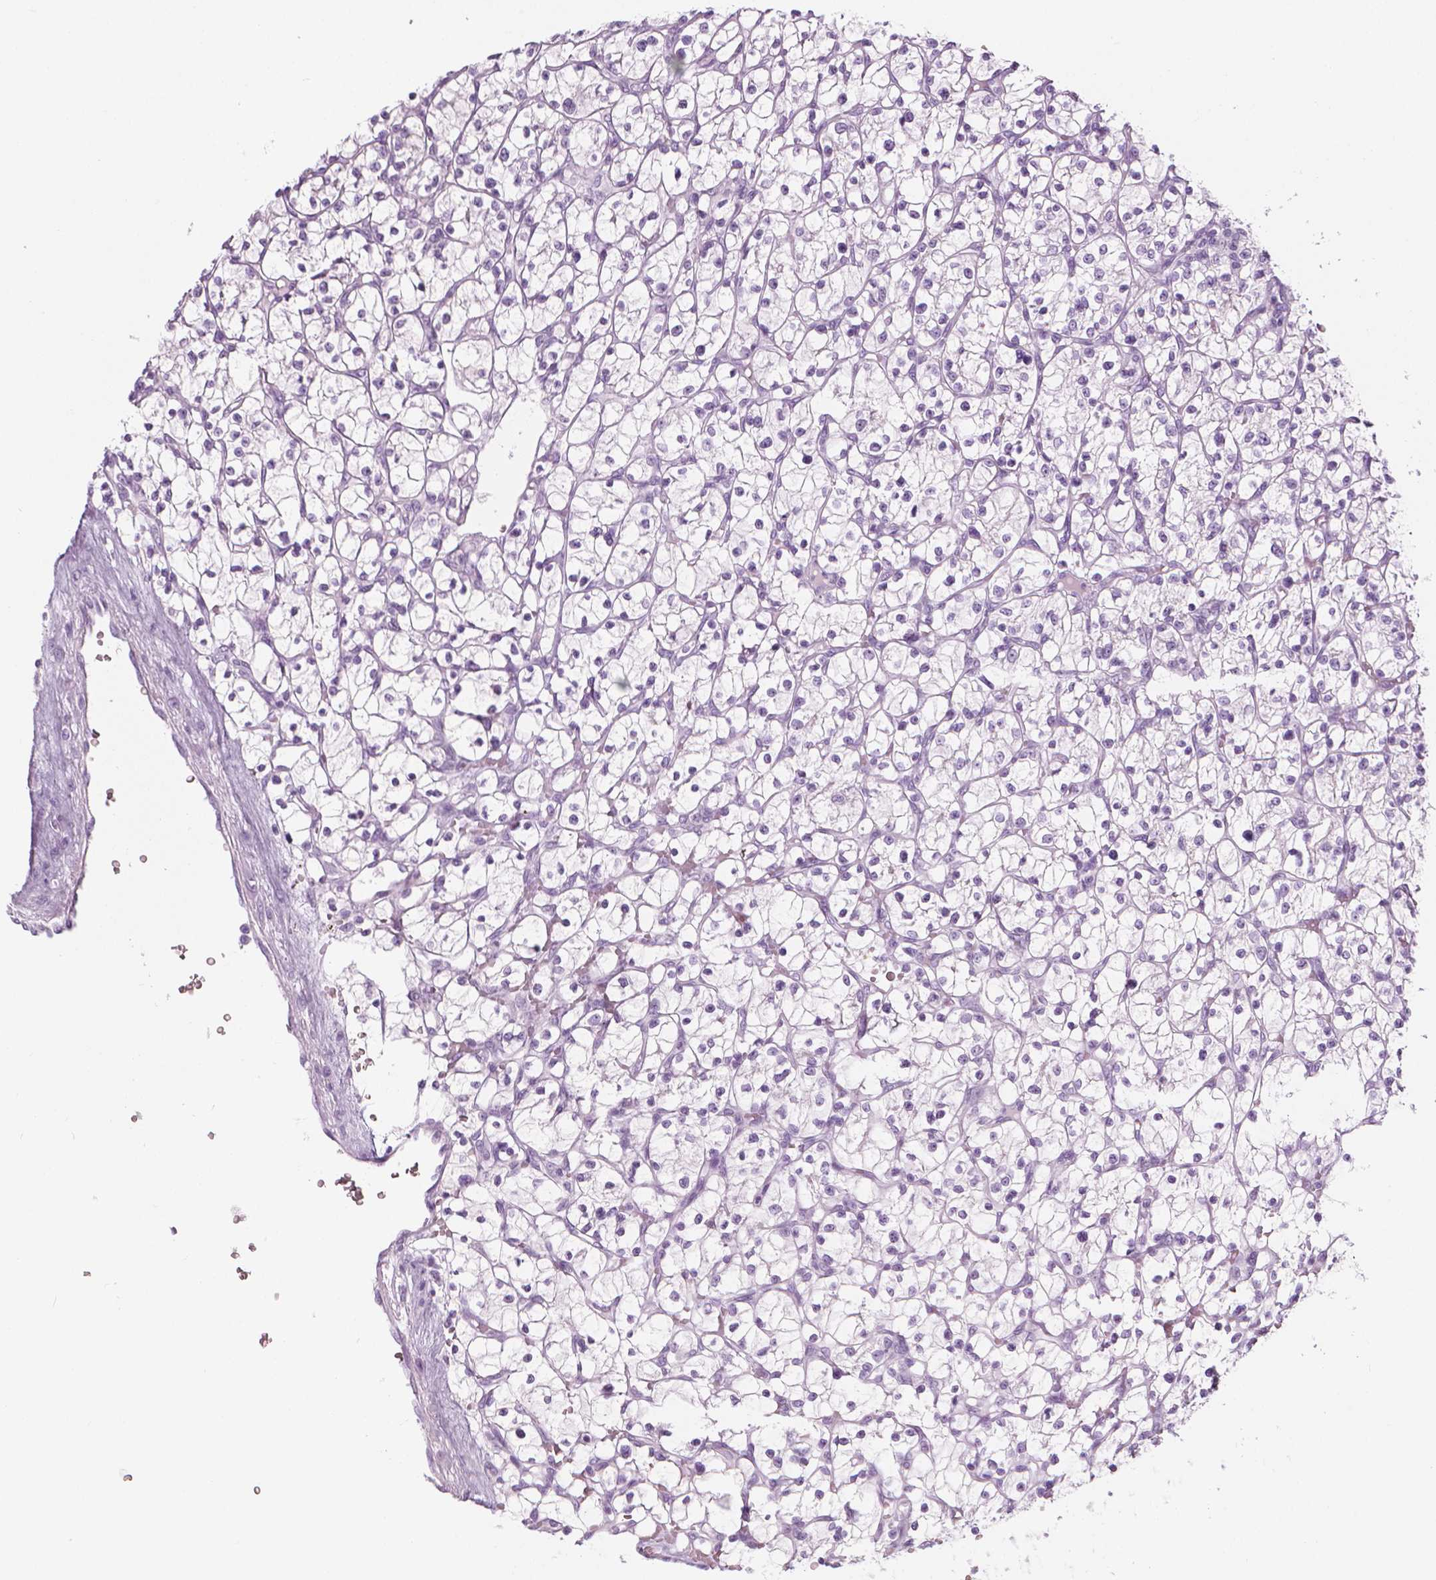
{"staining": {"intensity": "negative", "quantity": "none", "location": "none"}, "tissue": "renal cancer", "cell_type": "Tumor cells", "image_type": "cancer", "snomed": [{"axis": "morphology", "description": "Adenocarcinoma, NOS"}, {"axis": "topography", "description": "Kidney"}], "caption": "The immunohistochemistry (IHC) image has no significant staining in tumor cells of renal cancer (adenocarcinoma) tissue.", "gene": "SCG3", "patient": {"sex": "female", "age": 64}}